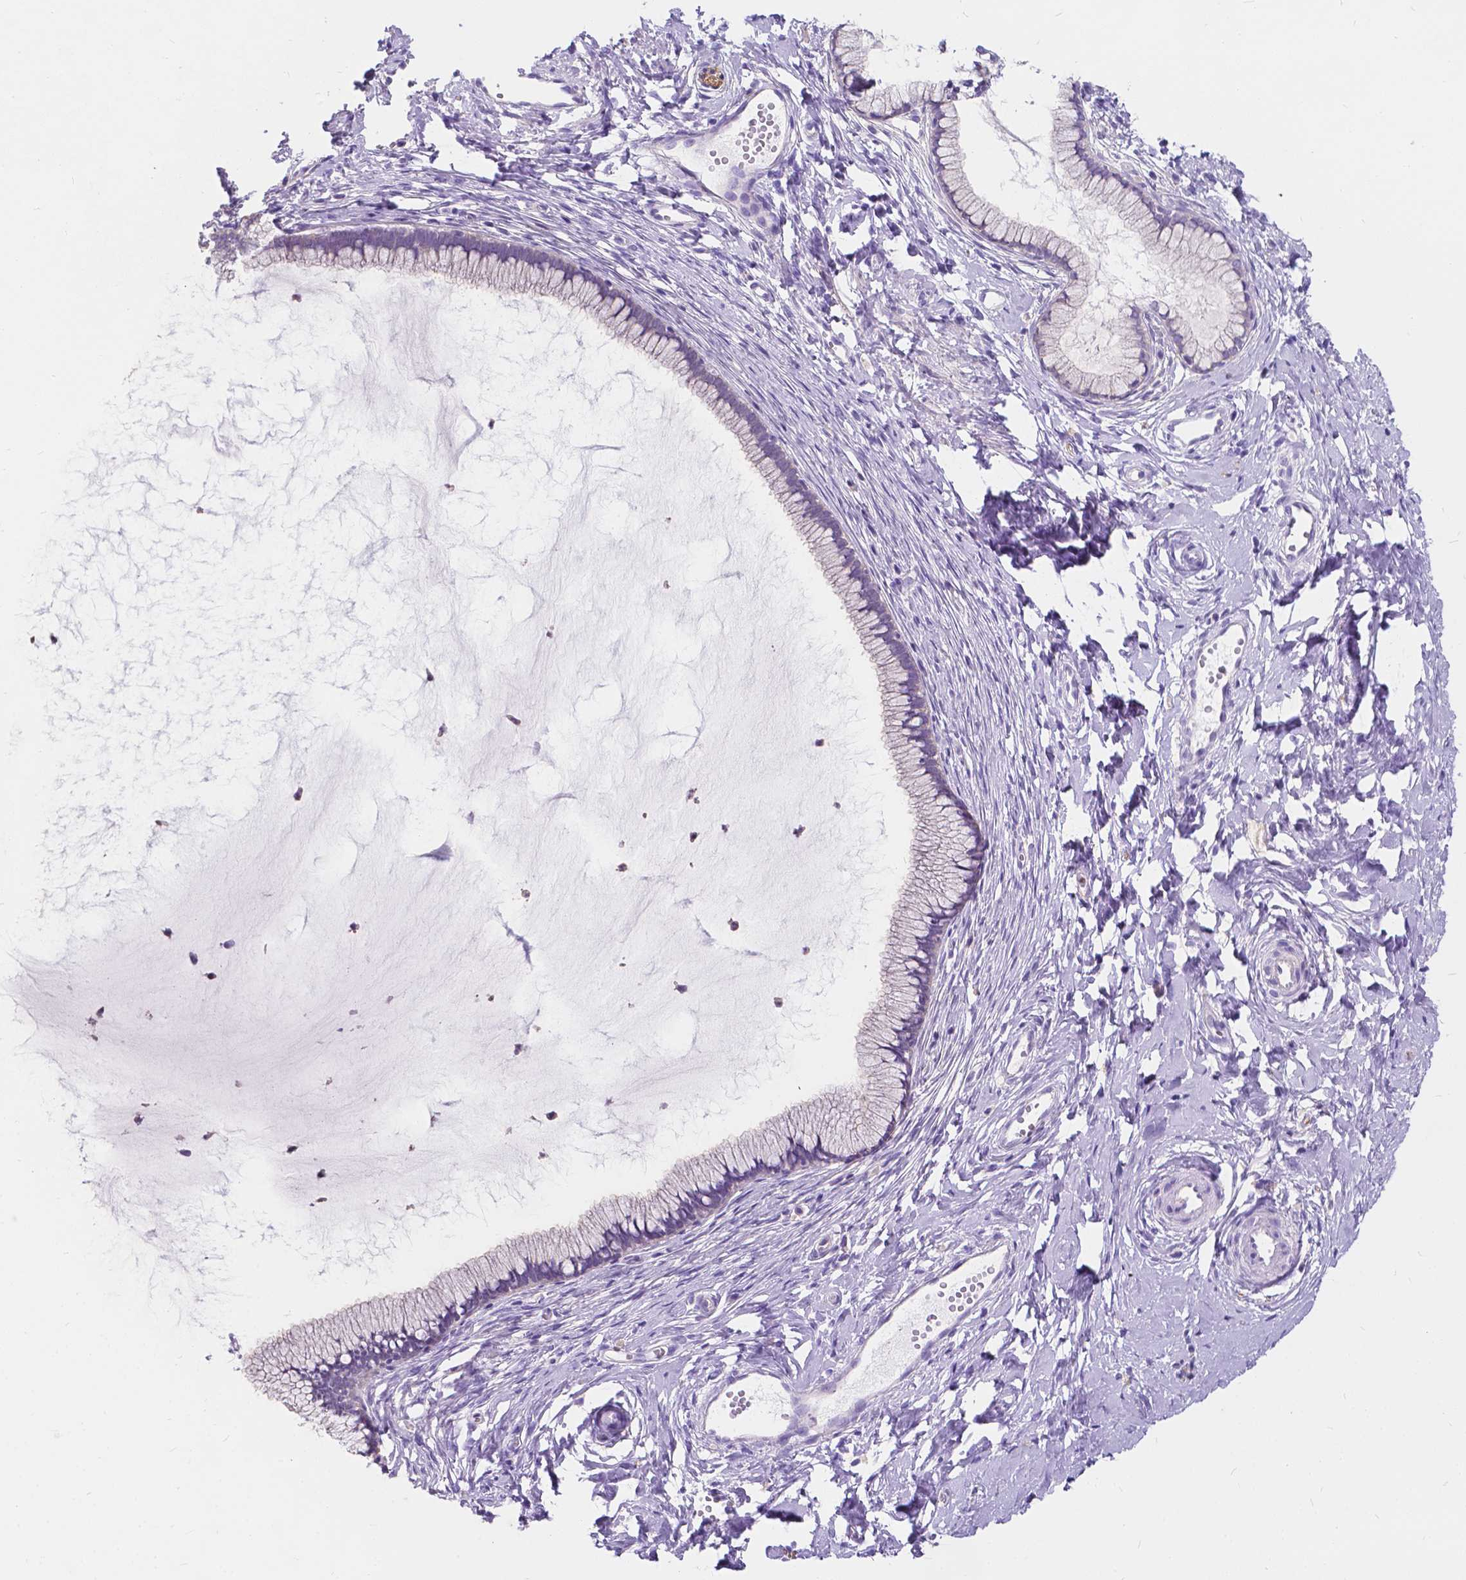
{"staining": {"intensity": "negative", "quantity": "none", "location": "none"}, "tissue": "cervix", "cell_type": "Glandular cells", "image_type": "normal", "snomed": [{"axis": "morphology", "description": "Normal tissue, NOS"}, {"axis": "topography", "description": "Cervix"}], "caption": "Immunohistochemistry (IHC) photomicrograph of benign cervix stained for a protein (brown), which shows no expression in glandular cells.", "gene": "GNAO1", "patient": {"sex": "female", "age": 40}}